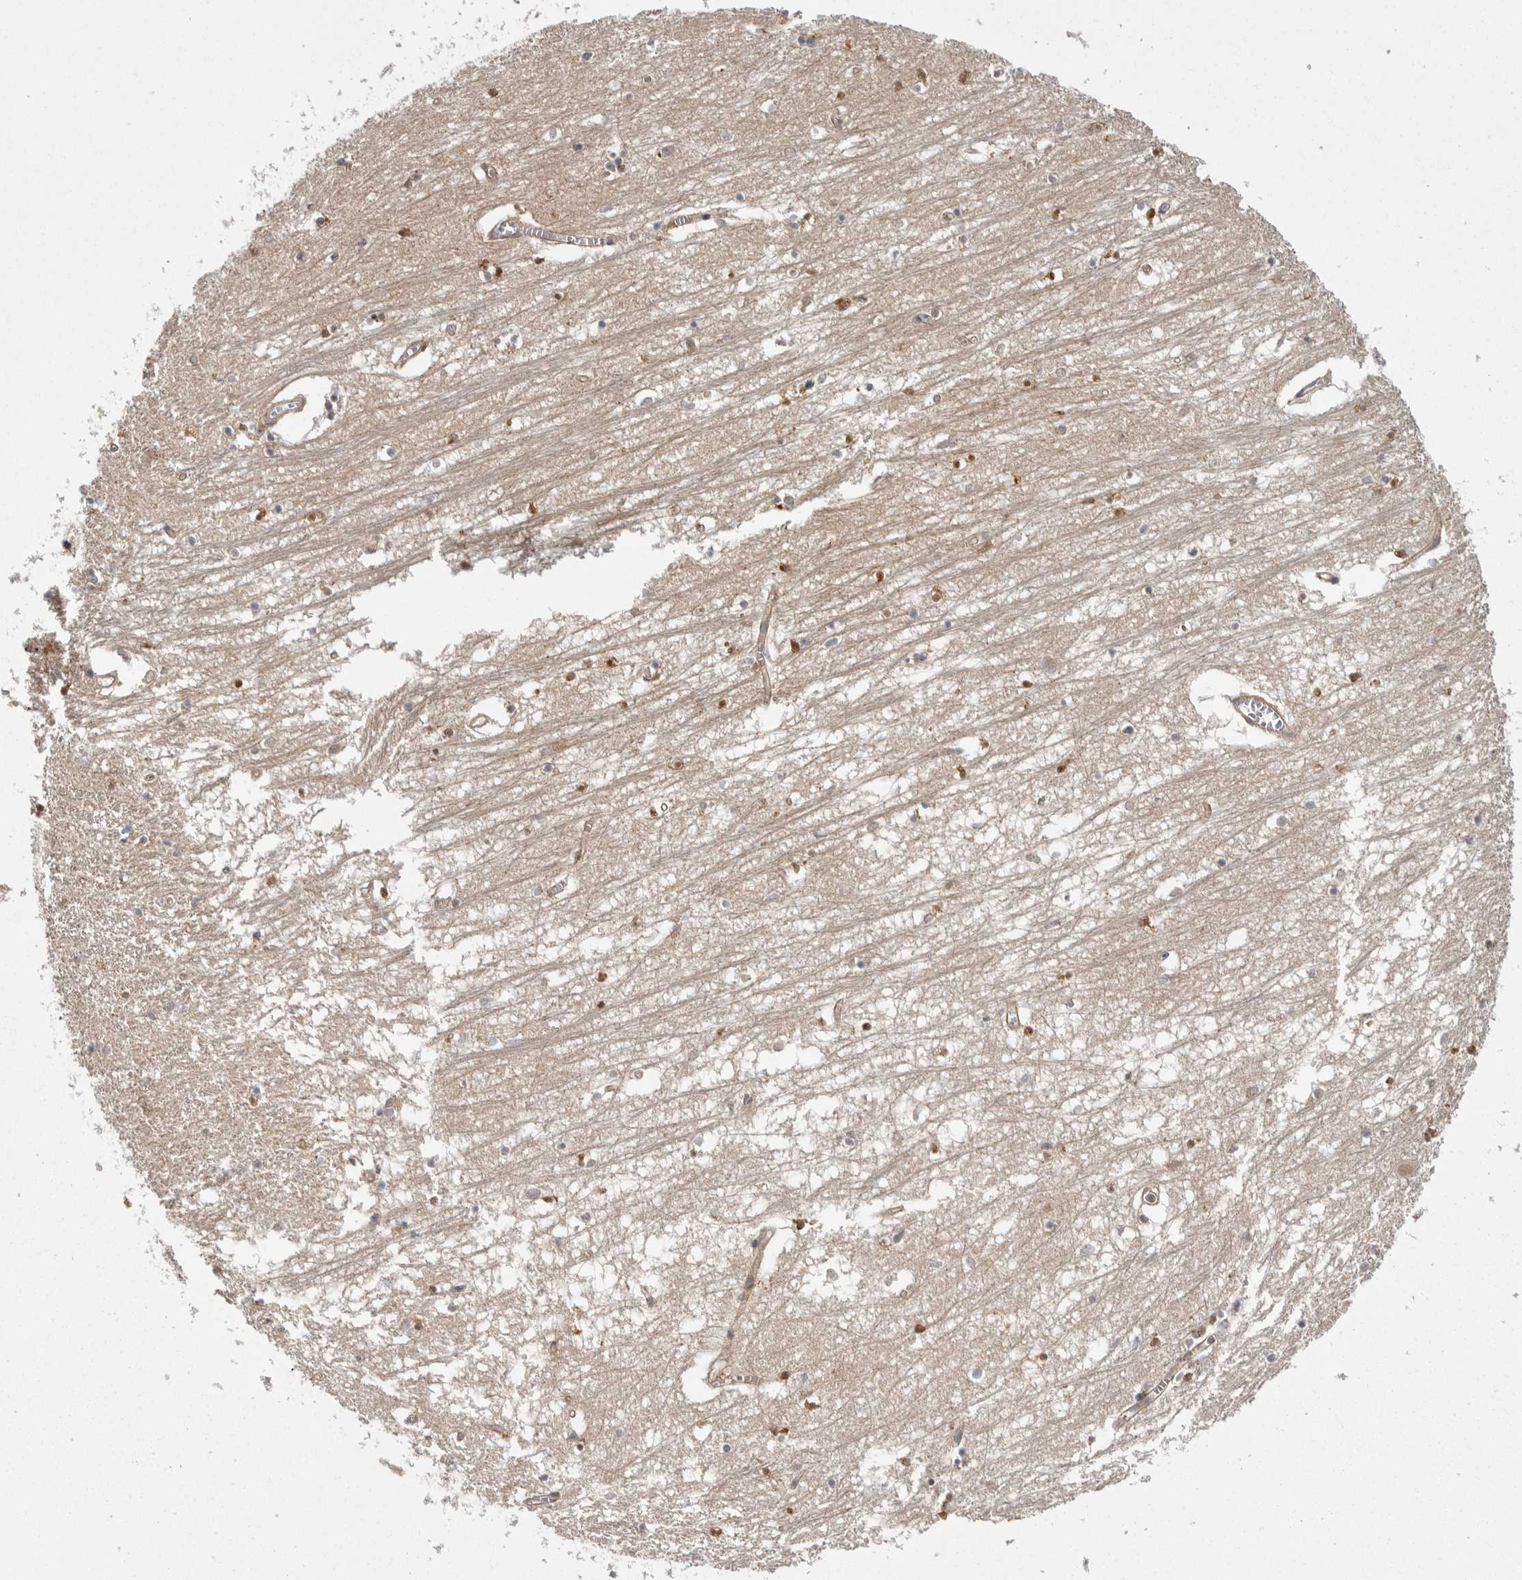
{"staining": {"intensity": "moderate", "quantity": "<25%", "location": "cytoplasmic/membranous,nuclear"}, "tissue": "hippocampus", "cell_type": "Glial cells", "image_type": "normal", "snomed": [{"axis": "morphology", "description": "Normal tissue, NOS"}, {"axis": "topography", "description": "Hippocampus"}], "caption": "Hippocampus stained for a protein exhibits moderate cytoplasmic/membranous,nuclear positivity in glial cells.", "gene": "OSBPL9", "patient": {"sex": "male", "age": 70}}